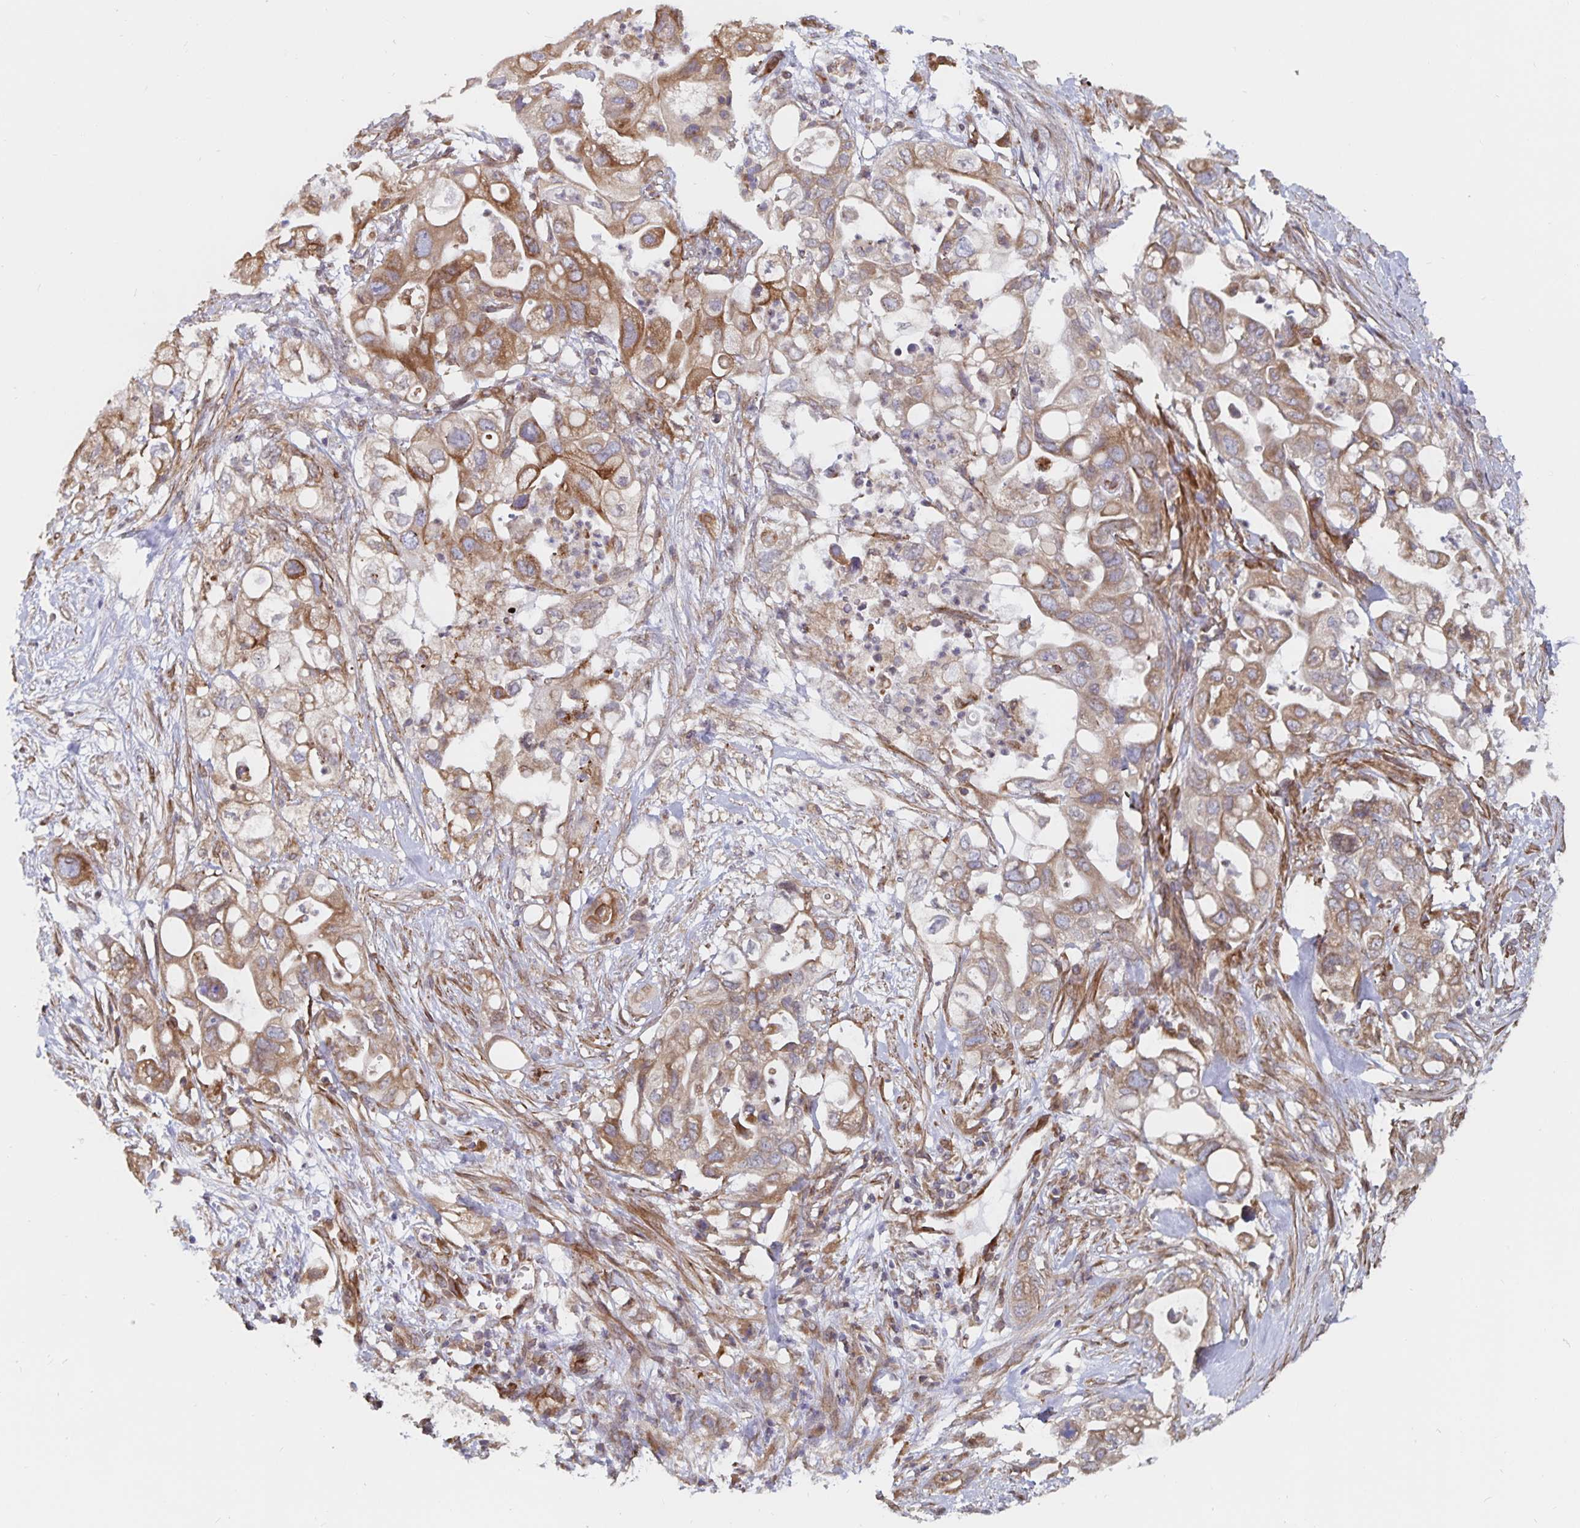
{"staining": {"intensity": "moderate", "quantity": ">75%", "location": "cytoplasmic/membranous"}, "tissue": "pancreatic cancer", "cell_type": "Tumor cells", "image_type": "cancer", "snomed": [{"axis": "morphology", "description": "Adenocarcinoma, NOS"}, {"axis": "topography", "description": "Pancreas"}], "caption": "Pancreatic adenocarcinoma stained with a brown dye exhibits moderate cytoplasmic/membranous positive positivity in about >75% of tumor cells.", "gene": "BCAP29", "patient": {"sex": "female", "age": 72}}